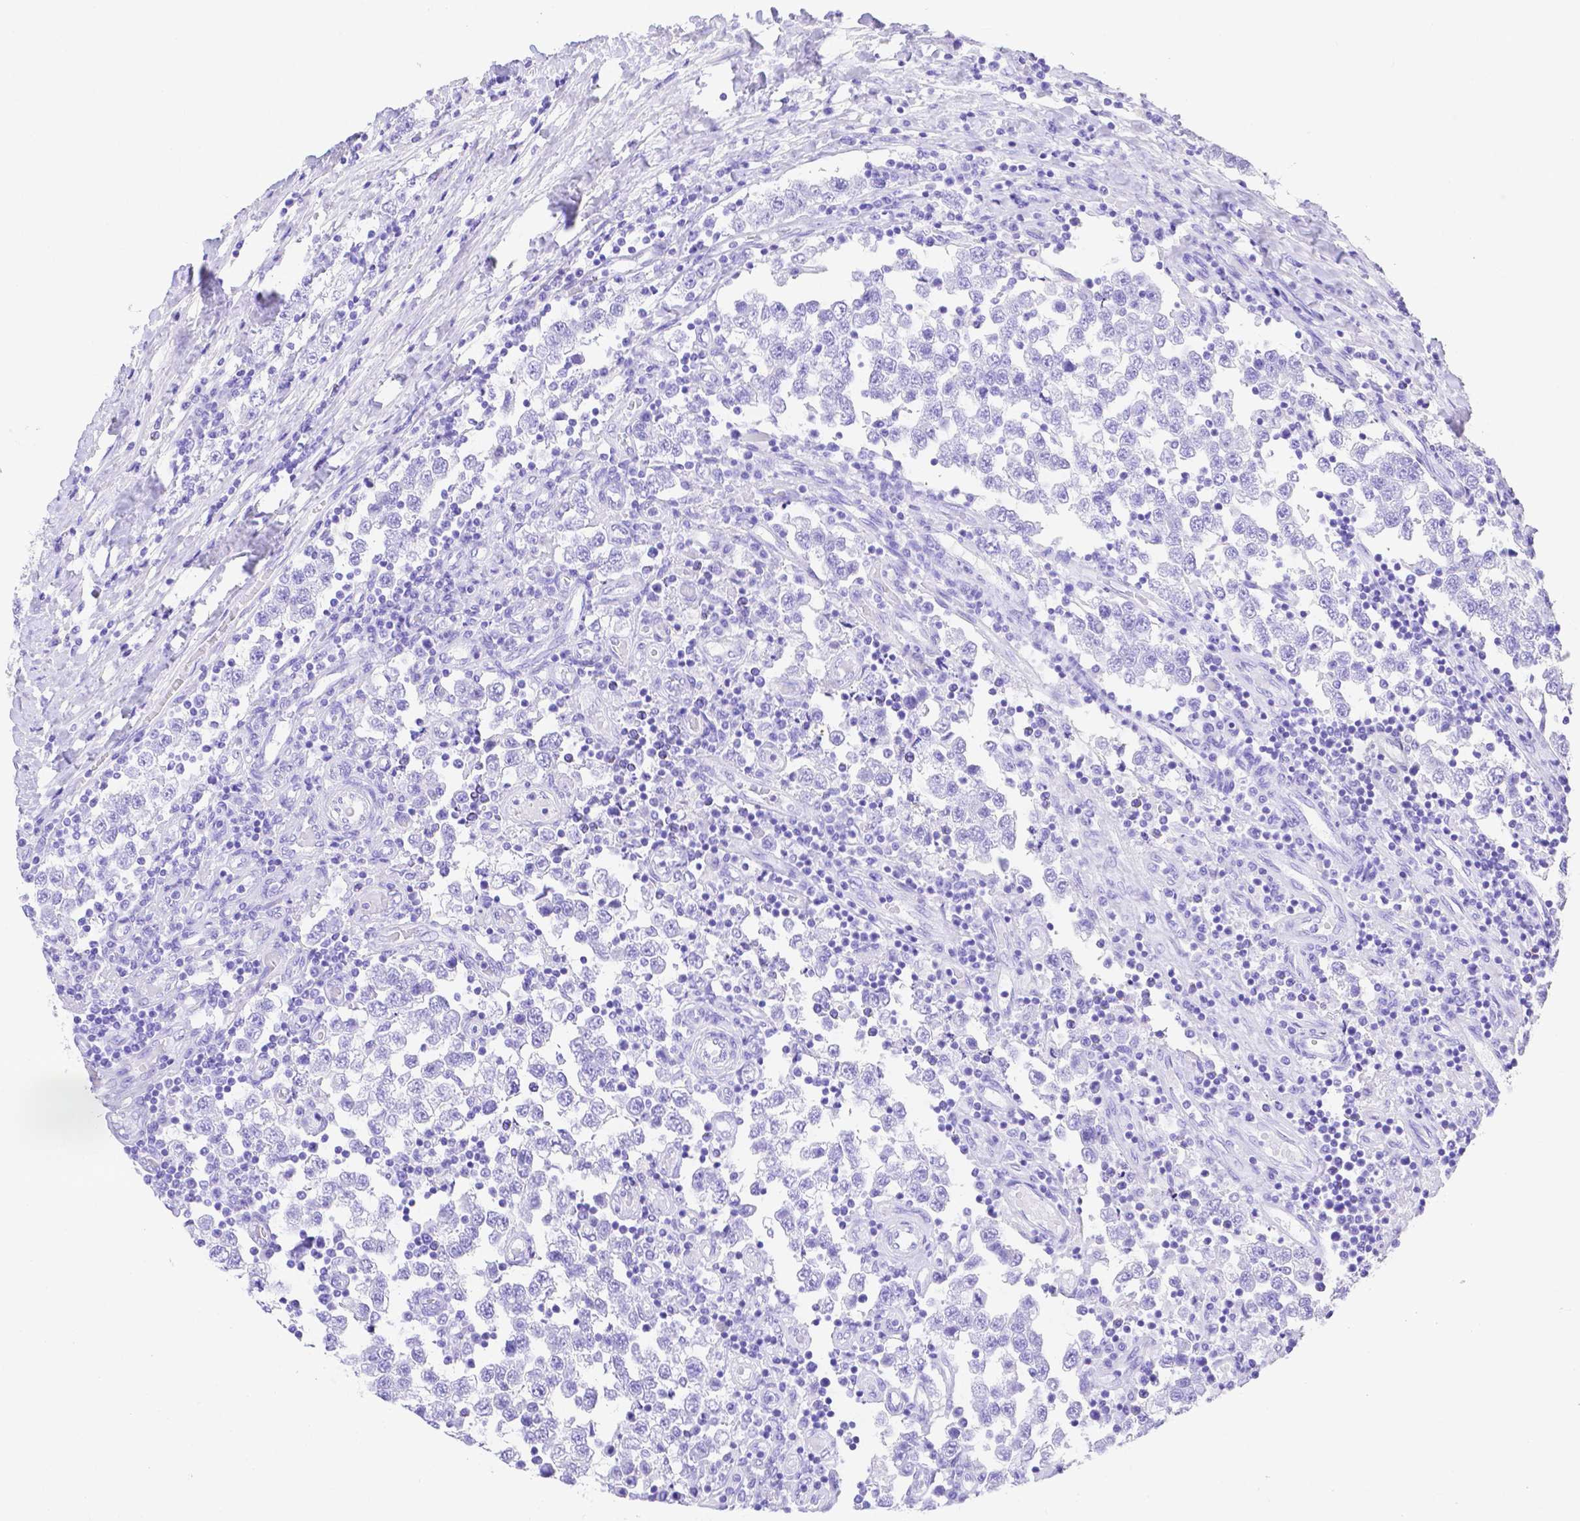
{"staining": {"intensity": "negative", "quantity": "none", "location": "none"}, "tissue": "testis cancer", "cell_type": "Tumor cells", "image_type": "cancer", "snomed": [{"axis": "morphology", "description": "Seminoma, NOS"}, {"axis": "topography", "description": "Testis"}], "caption": "Tumor cells are negative for protein expression in human seminoma (testis).", "gene": "SMR3A", "patient": {"sex": "male", "age": 34}}